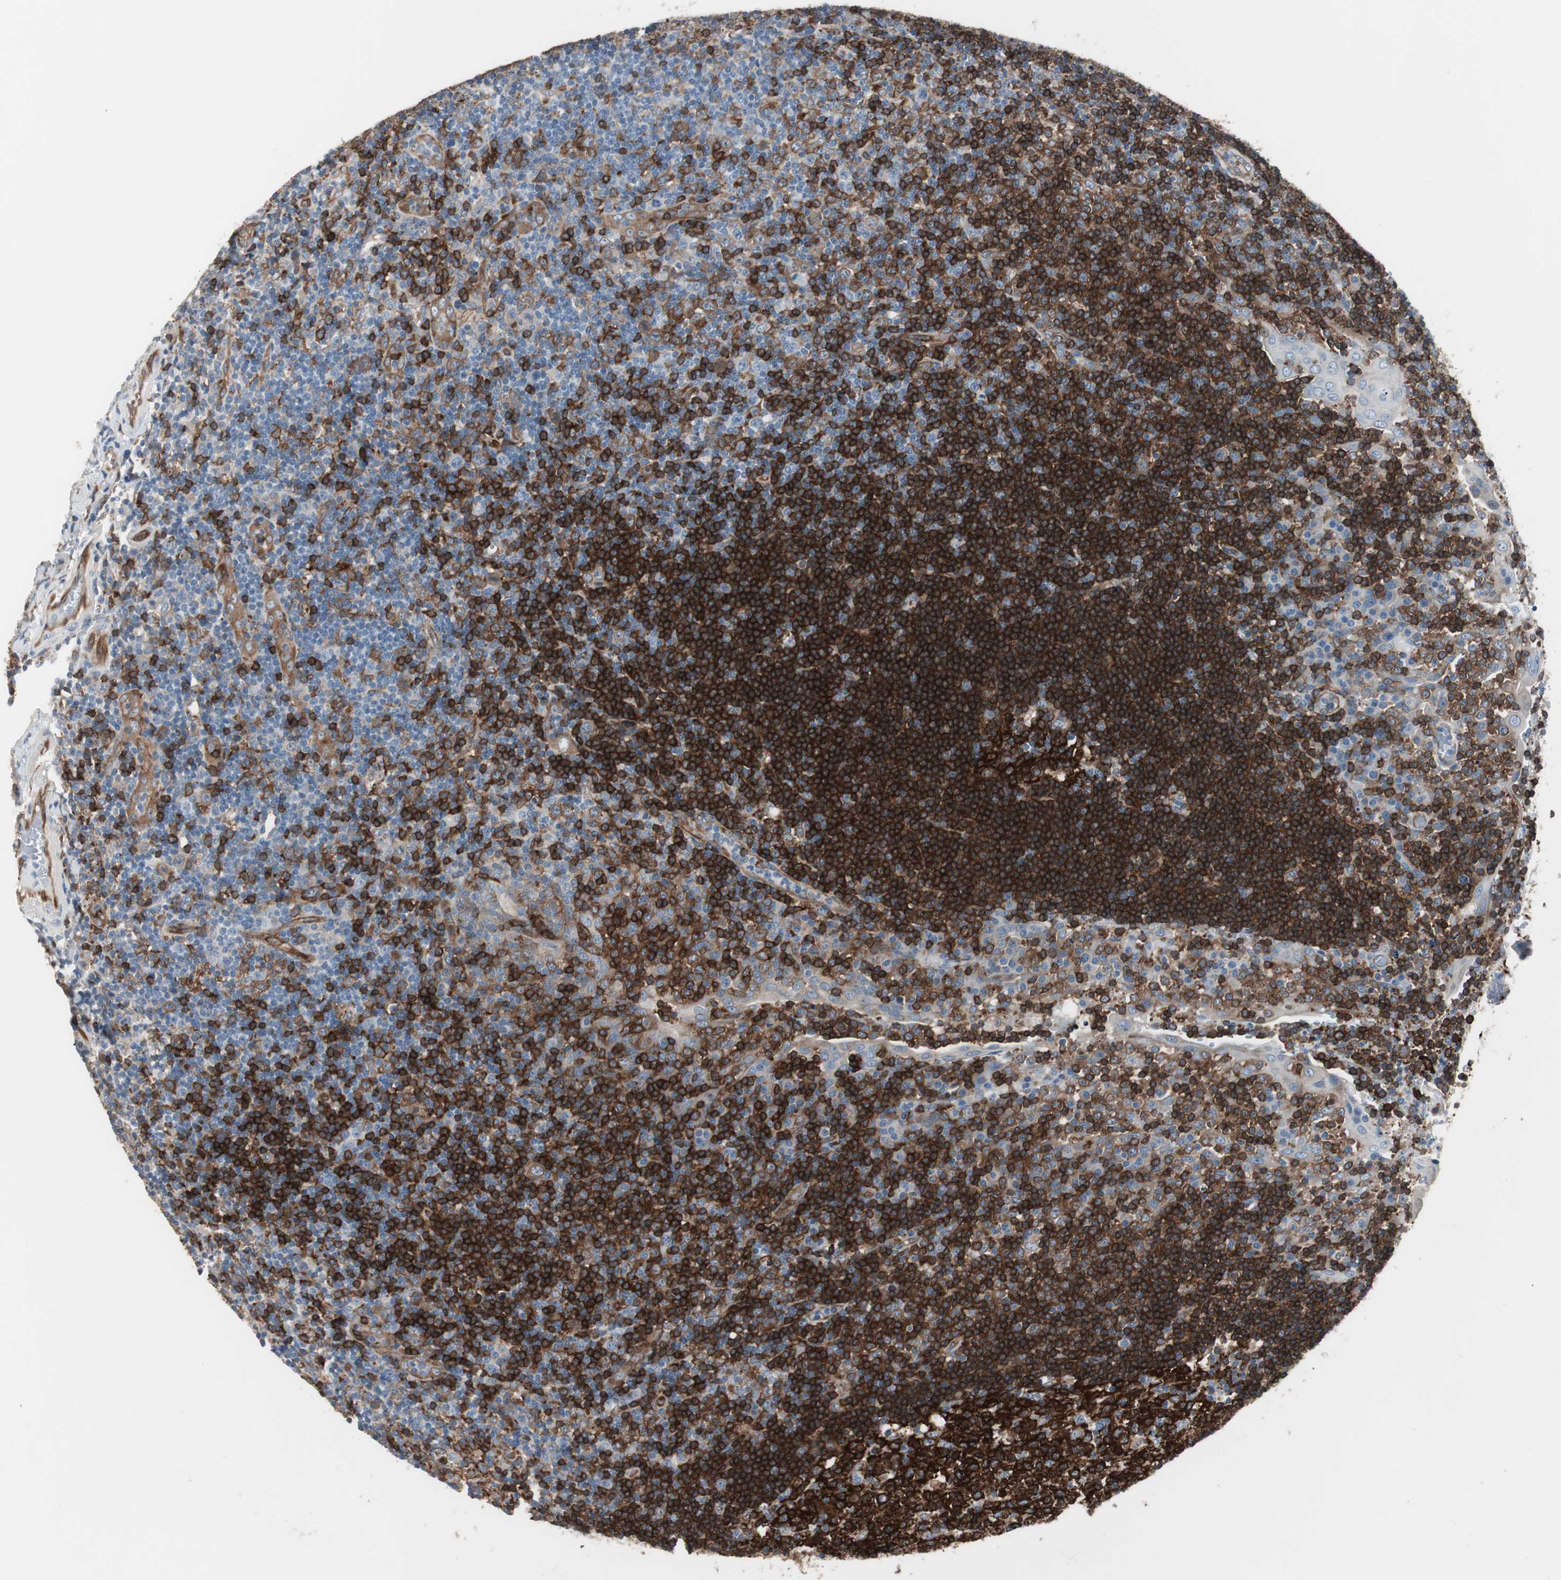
{"staining": {"intensity": "strong", "quantity": ">75%", "location": "cytoplasmic/membranous"}, "tissue": "tonsil", "cell_type": "Germinal center cells", "image_type": "normal", "snomed": [{"axis": "morphology", "description": "Normal tissue, NOS"}, {"axis": "topography", "description": "Tonsil"}], "caption": "Immunohistochemical staining of normal tonsil exhibits strong cytoplasmic/membranous protein positivity in approximately >75% of germinal center cells. (Stains: DAB (3,3'-diaminobenzidine) in brown, nuclei in blue, Microscopy: brightfield microscopy at high magnification).", "gene": "SWAP70", "patient": {"sex": "female", "age": 40}}